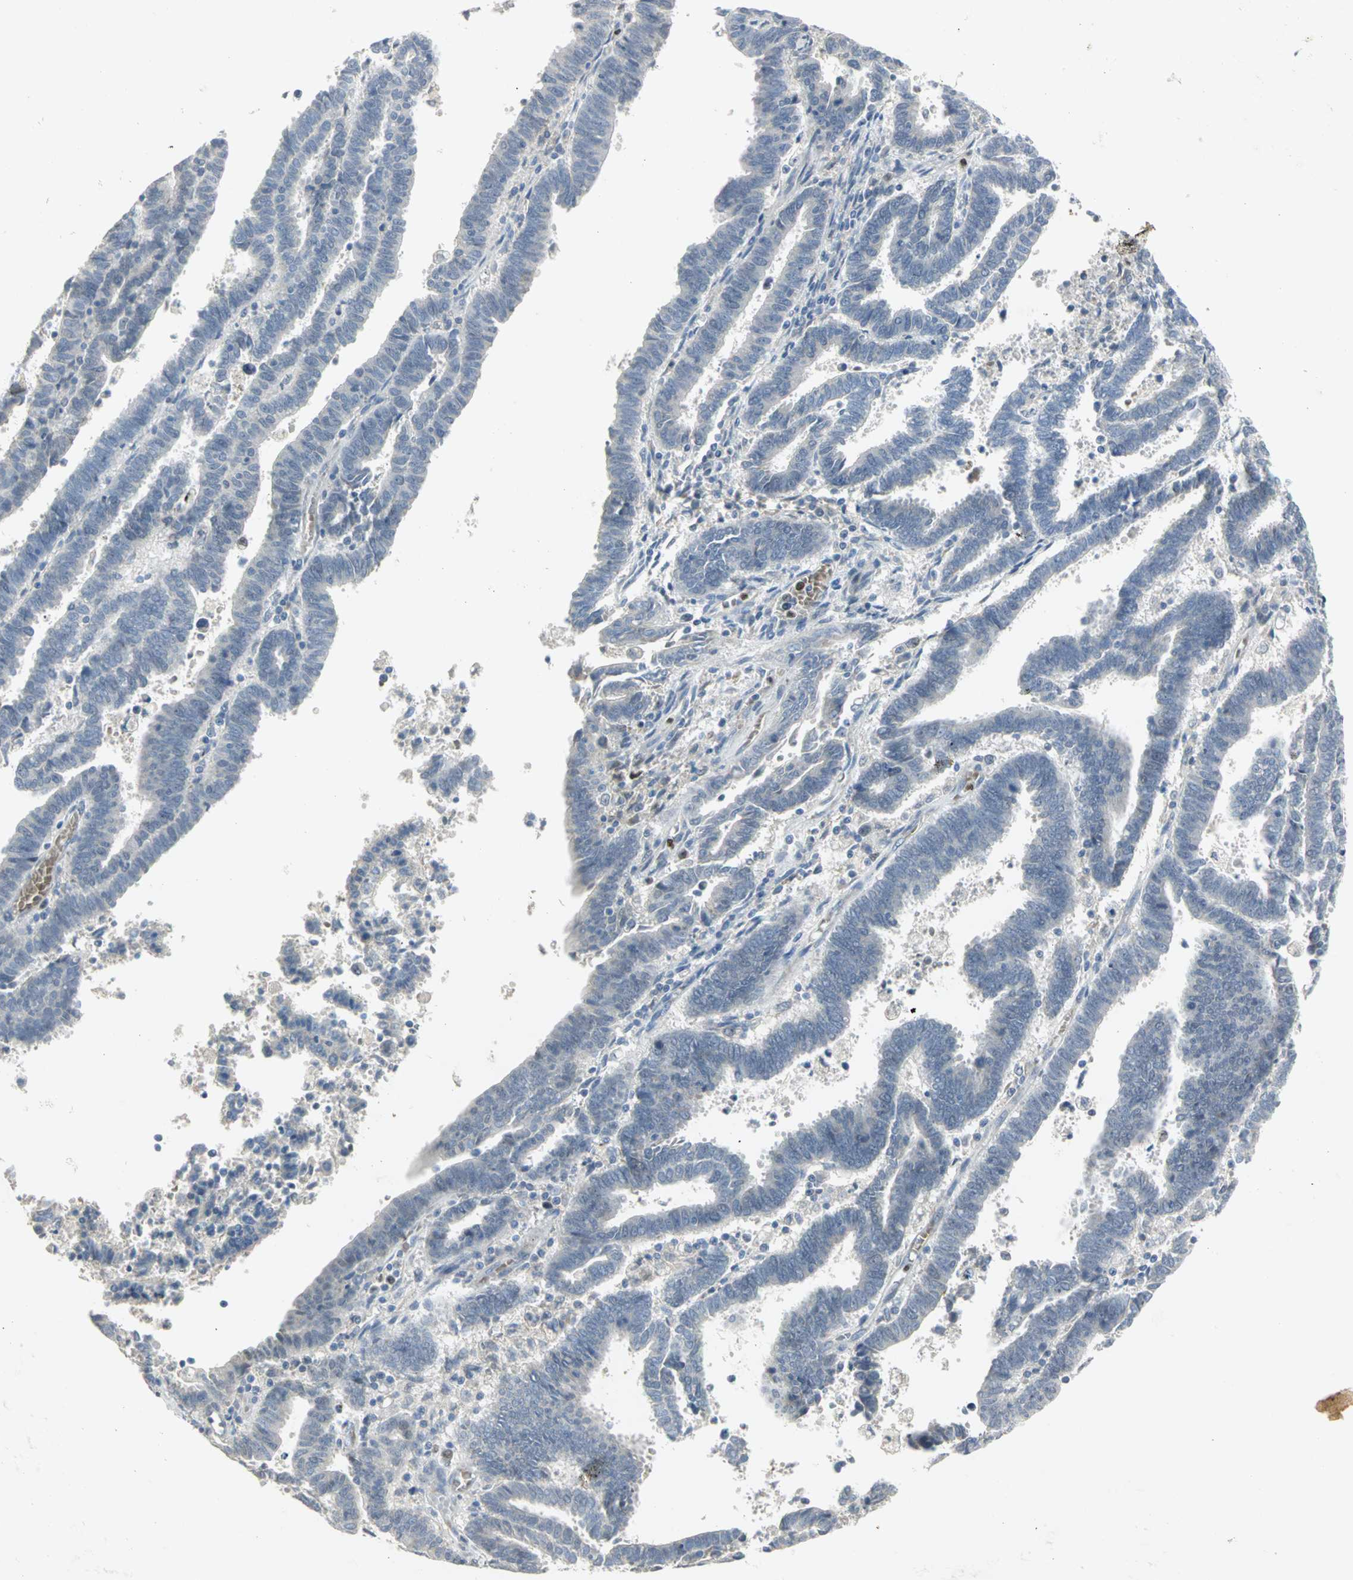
{"staining": {"intensity": "negative", "quantity": "none", "location": "none"}, "tissue": "endometrial cancer", "cell_type": "Tumor cells", "image_type": "cancer", "snomed": [{"axis": "morphology", "description": "Adenocarcinoma, NOS"}, {"axis": "topography", "description": "Uterus"}], "caption": "Immunohistochemical staining of endometrial cancer displays no significant positivity in tumor cells. Brightfield microscopy of immunohistochemistry (IHC) stained with DAB (brown) and hematoxylin (blue), captured at high magnification.", "gene": "BCL6", "patient": {"sex": "female", "age": 83}}